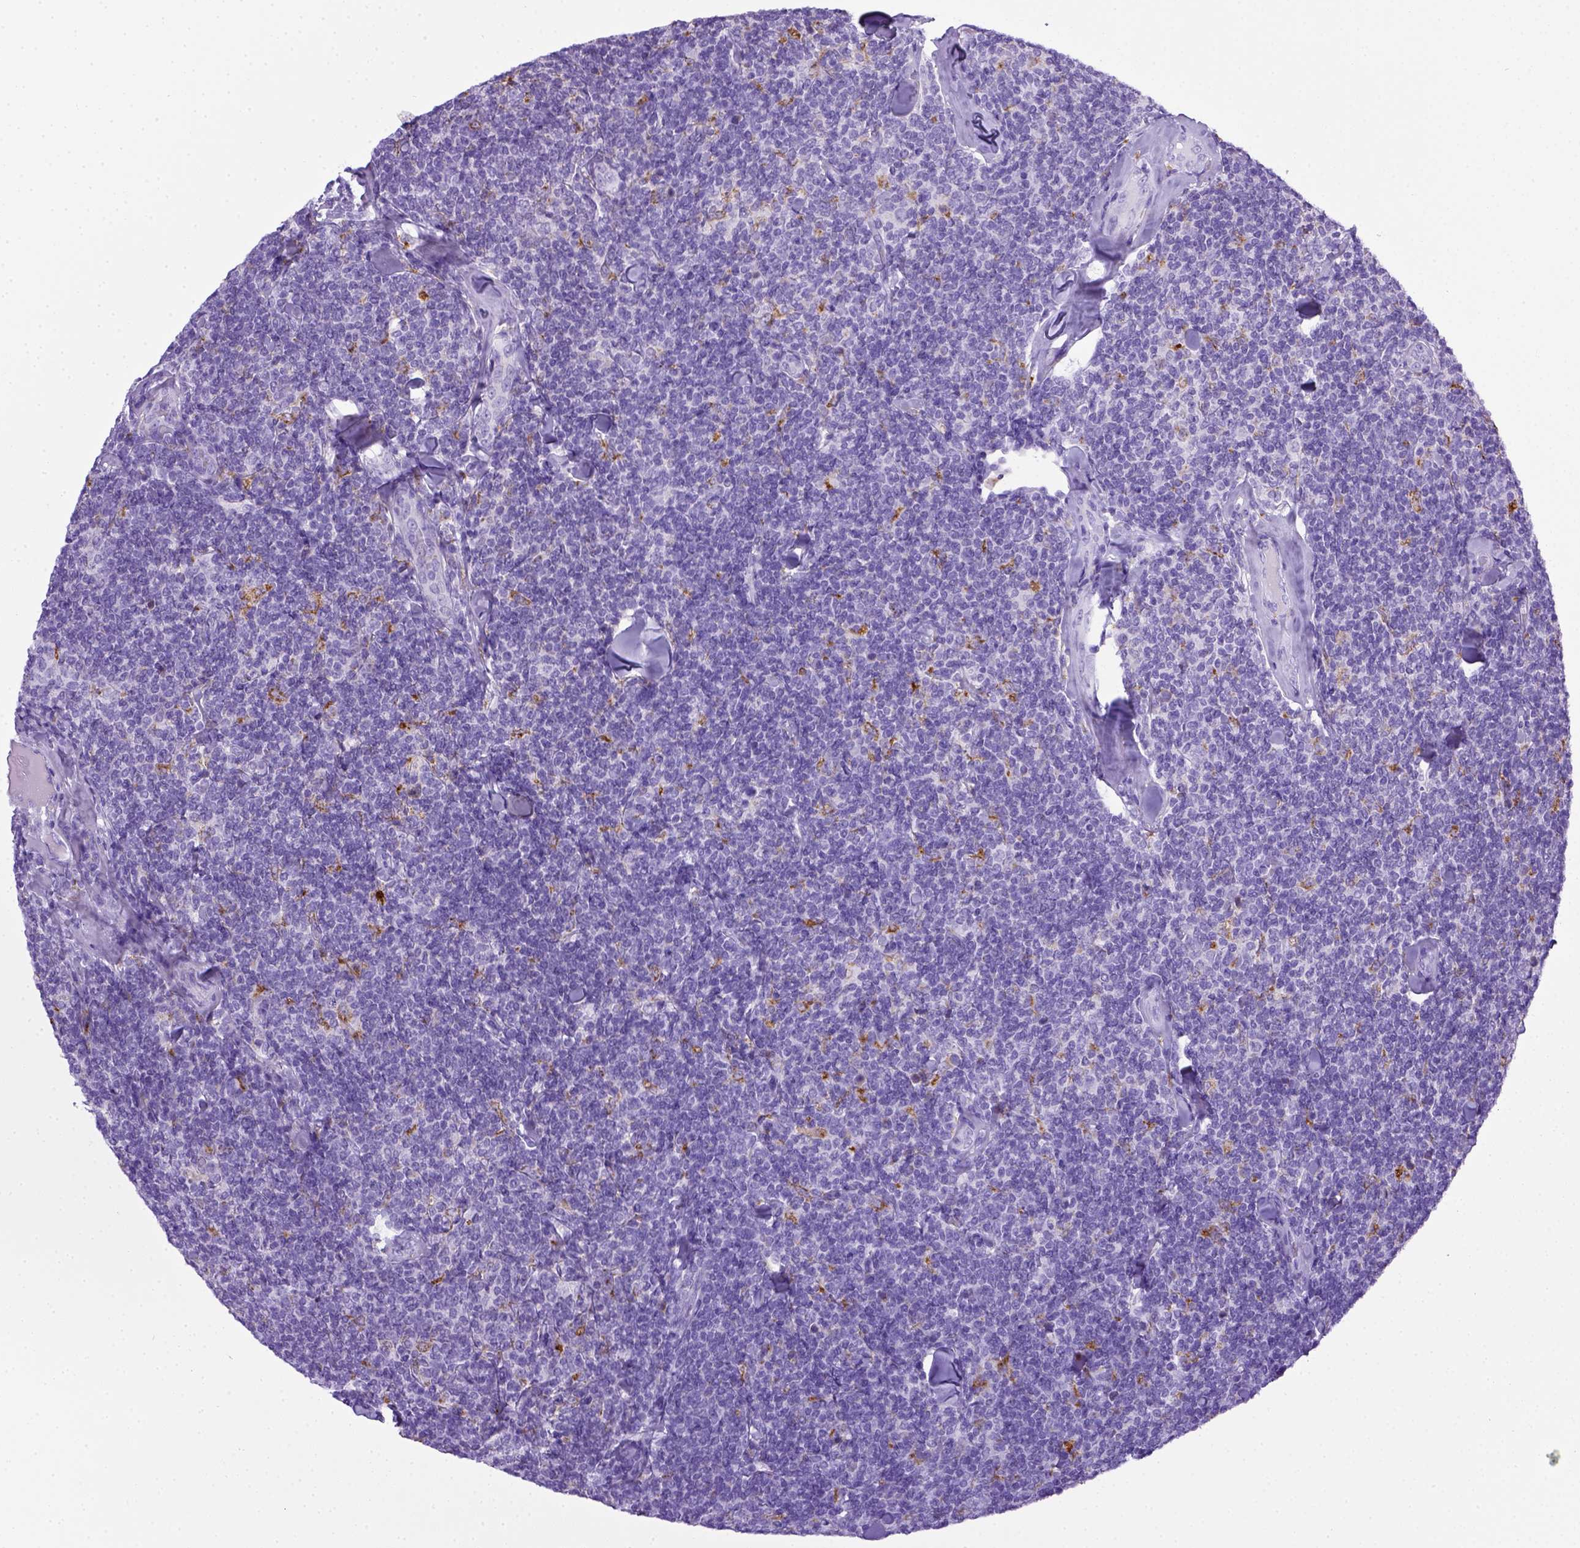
{"staining": {"intensity": "negative", "quantity": "none", "location": "none"}, "tissue": "lymphoma", "cell_type": "Tumor cells", "image_type": "cancer", "snomed": [{"axis": "morphology", "description": "Malignant lymphoma, non-Hodgkin's type, Low grade"}, {"axis": "topography", "description": "Lymph node"}], "caption": "Lymphoma was stained to show a protein in brown. There is no significant expression in tumor cells. (Stains: DAB immunohistochemistry with hematoxylin counter stain, Microscopy: brightfield microscopy at high magnification).", "gene": "CD68", "patient": {"sex": "female", "age": 56}}